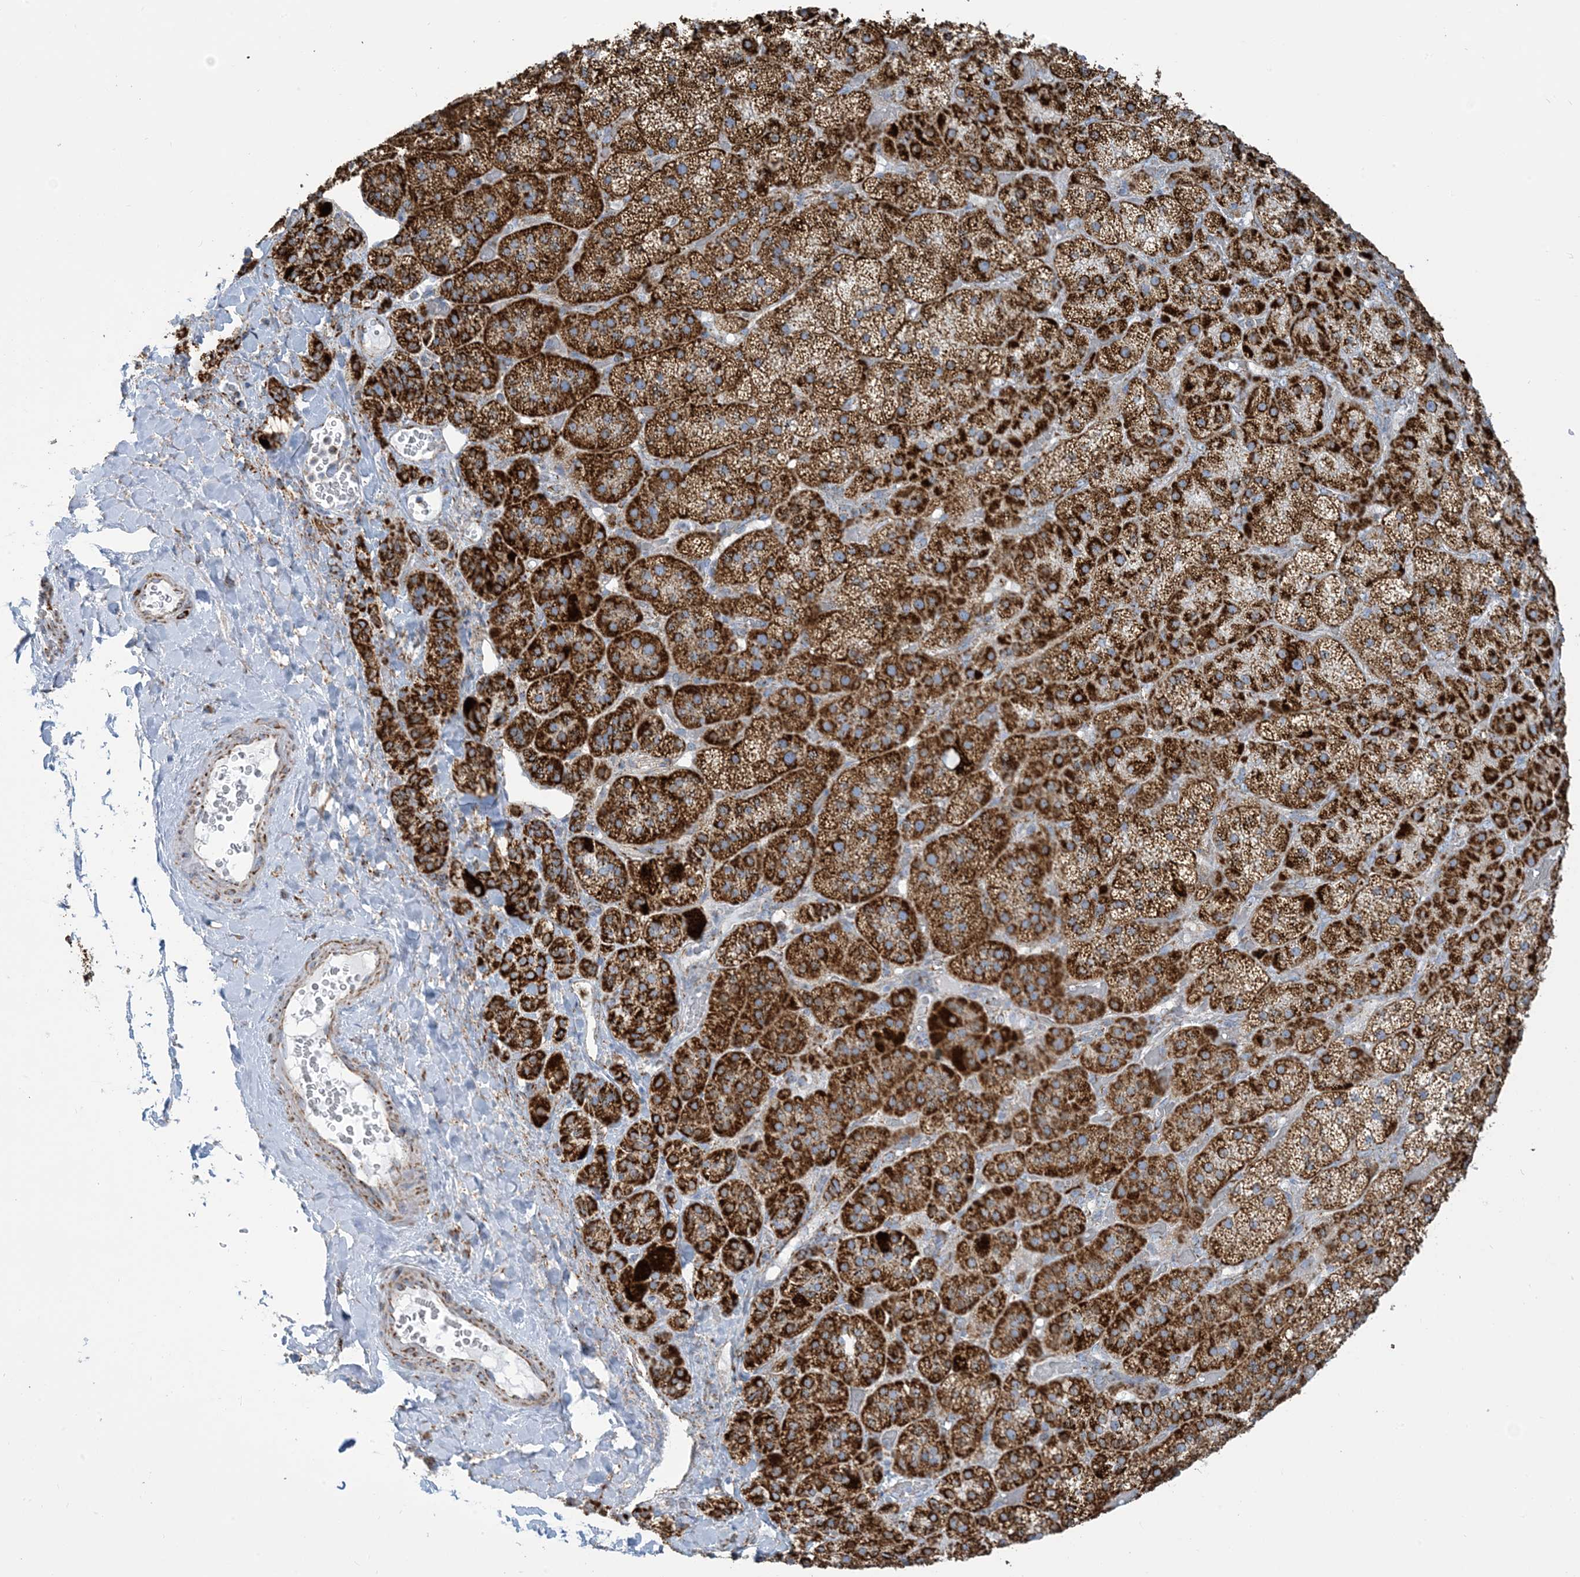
{"staining": {"intensity": "strong", "quantity": ">75%", "location": "cytoplasmic/membranous"}, "tissue": "adrenal gland", "cell_type": "Glandular cells", "image_type": "normal", "snomed": [{"axis": "morphology", "description": "Normal tissue, NOS"}, {"axis": "topography", "description": "Adrenal gland"}], "caption": "A micrograph of adrenal gland stained for a protein displays strong cytoplasmic/membranous brown staining in glandular cells.", "gene": "SAMM50", "patient": {"sex": "male", "age": 57}}